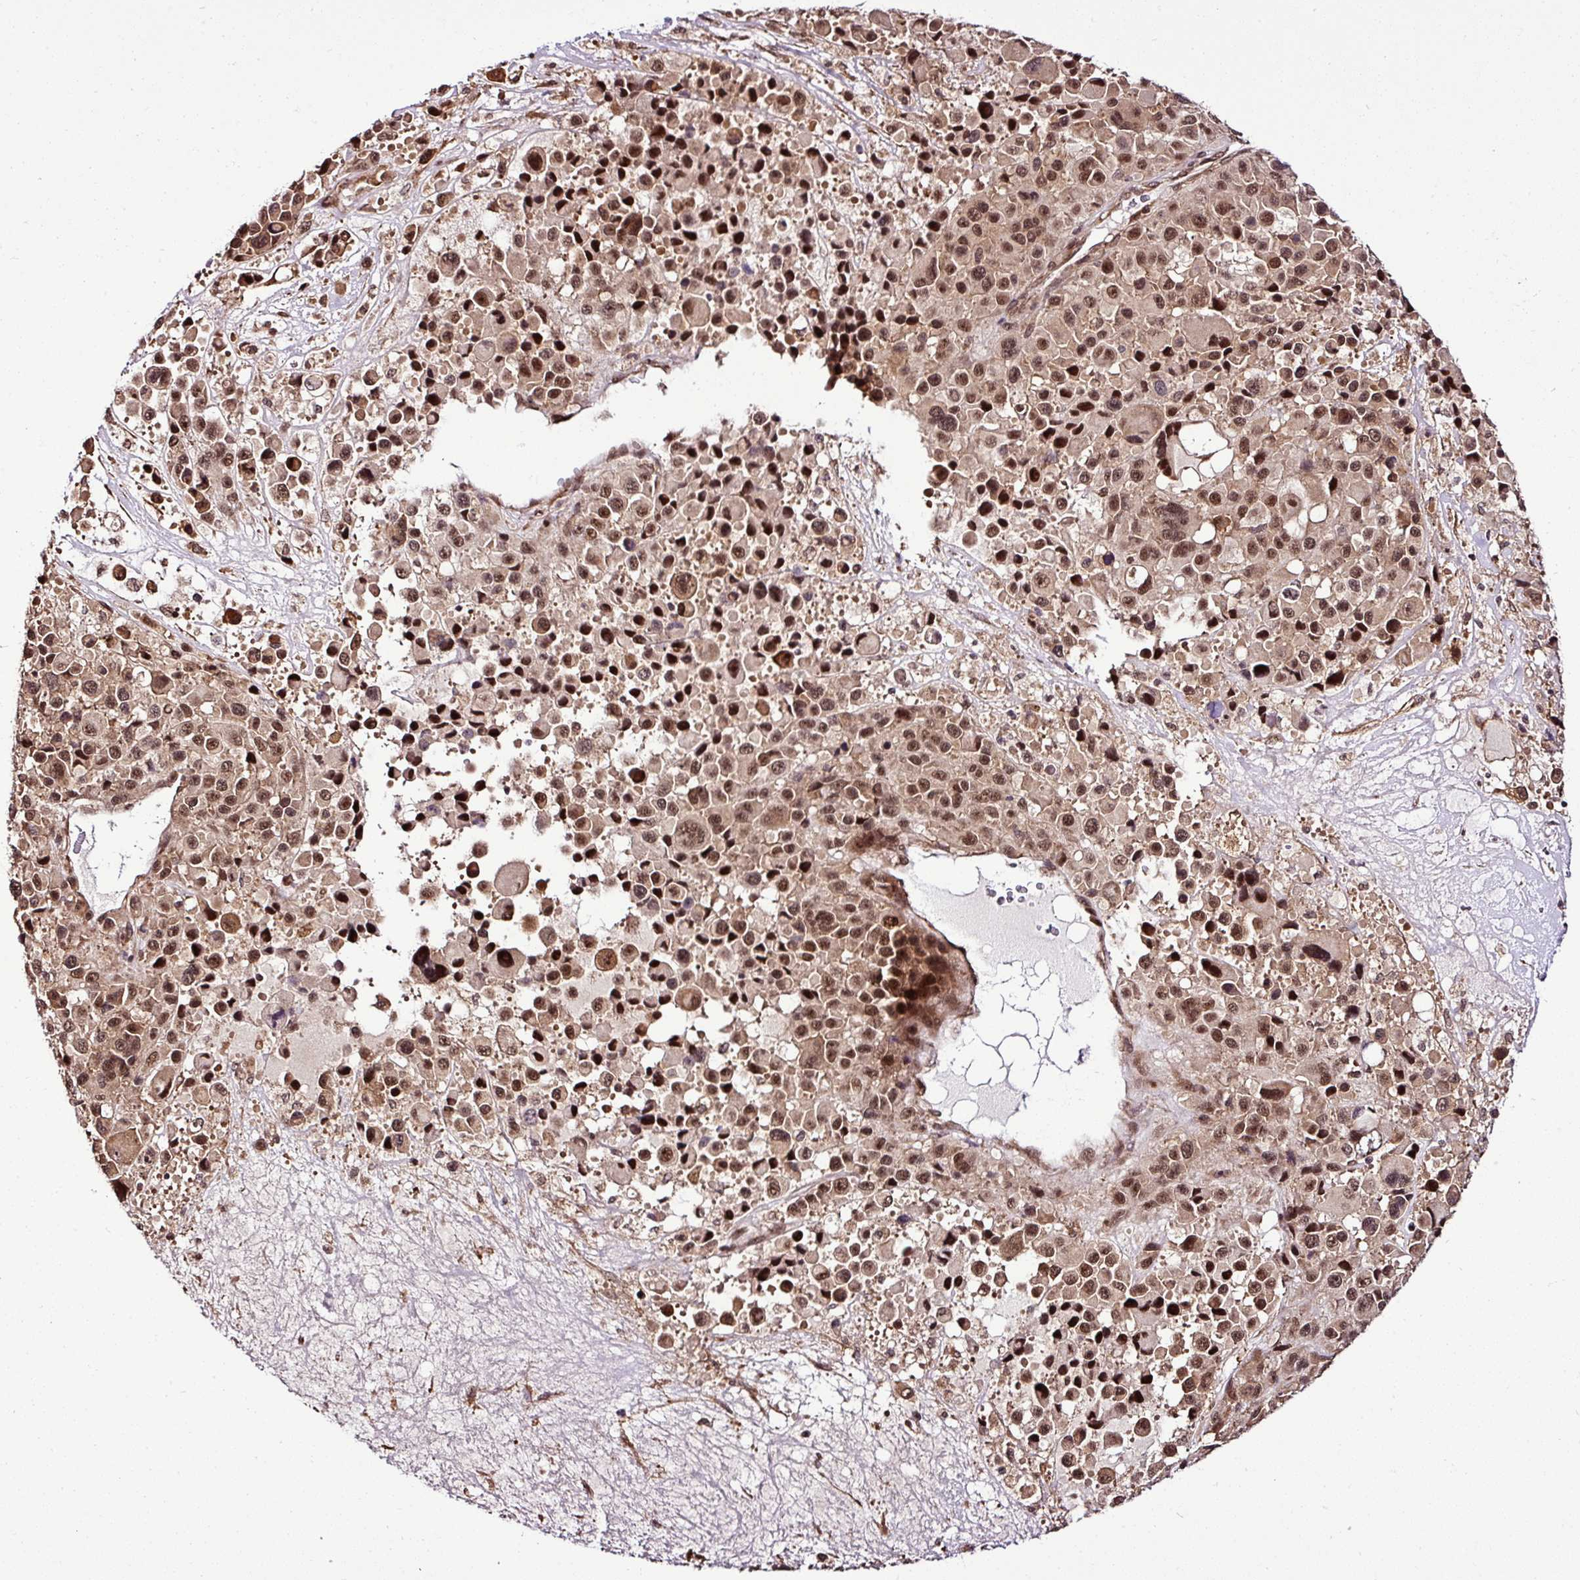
{"staining": {"intensity": "moderate", "quantity": ">75%", "location": "cytoplasmic/membranous,nuclear"}, "tissue": "melanoma", "cell_type": "Tumor cells", "image_type": "cancer", "snomed": [{"axis": "morphology", "description": "Malignant melanoma, Metastatic site"}, {"axis": "topography", "description": "Lymph node"}], "caption": "Melanoma tissue exhibits moderate cytoplasmic/membranous and nuclear positivity in approximately >75% of tumor cells, visualized by immunohistochemistry.", "gene": "FAM153A", "patient": {"sex": "female", "age": 65}}